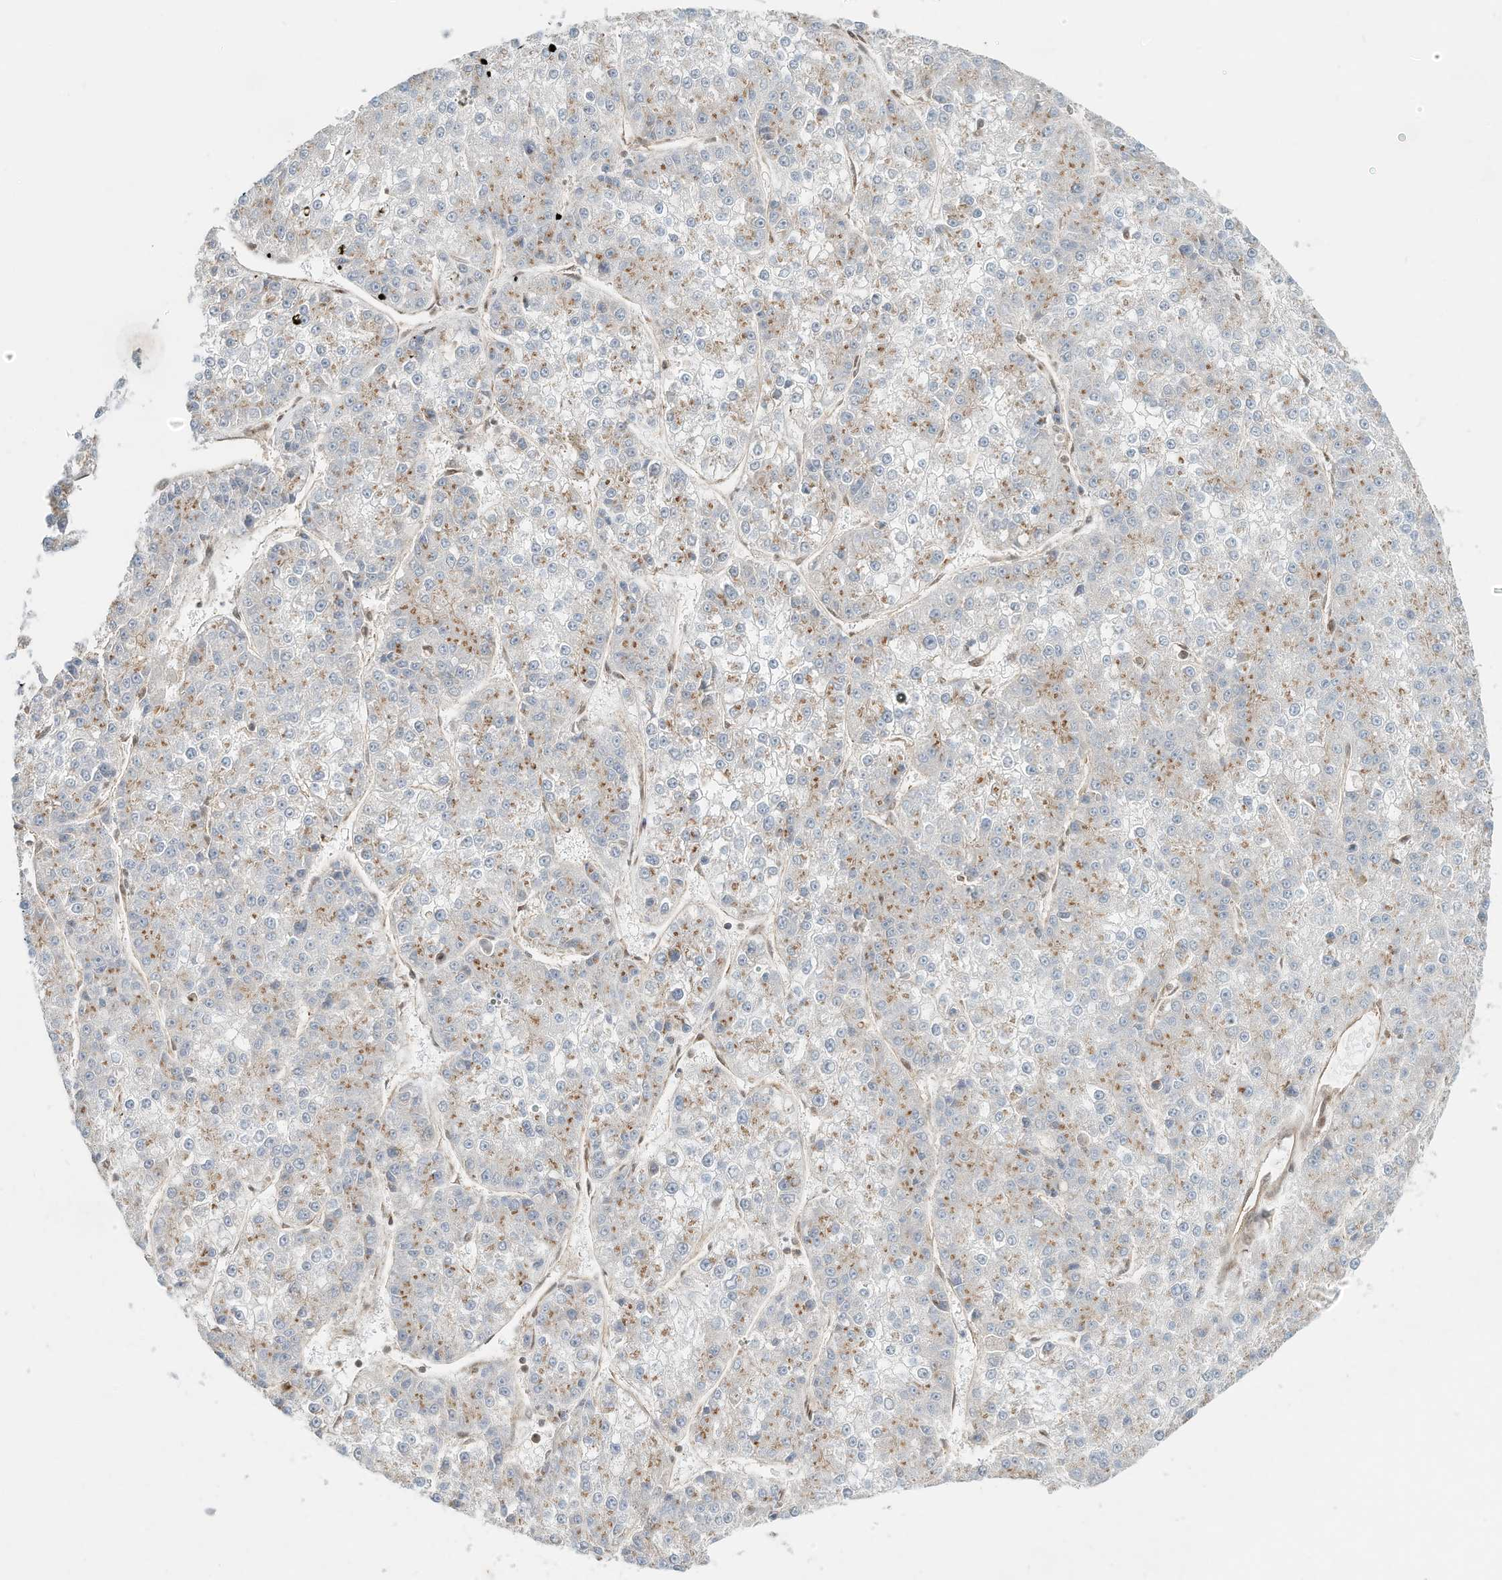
{"staining": {"intensity": "moderate", "quantity": "25%-75%", "location": "cytoplasmic/membranous"}, "tissue": "liver cancer", "cell_type": "Tumor cells", "image_type": "cancer", "snomed": [{"axis": "morphology", "description": "Carcinoma, Hepatocellular, NOS"}, {"axis": "topography", "description": "Liver"}], "caption": "A histopathology image of human liver cancer (hepatocellular carcinoma) stained for a protein shows moderate cytoplasmic/membranous brown staining in tumor cells.", "gene": "CUX1", "patient": {"sex": "female", "age": 73}}